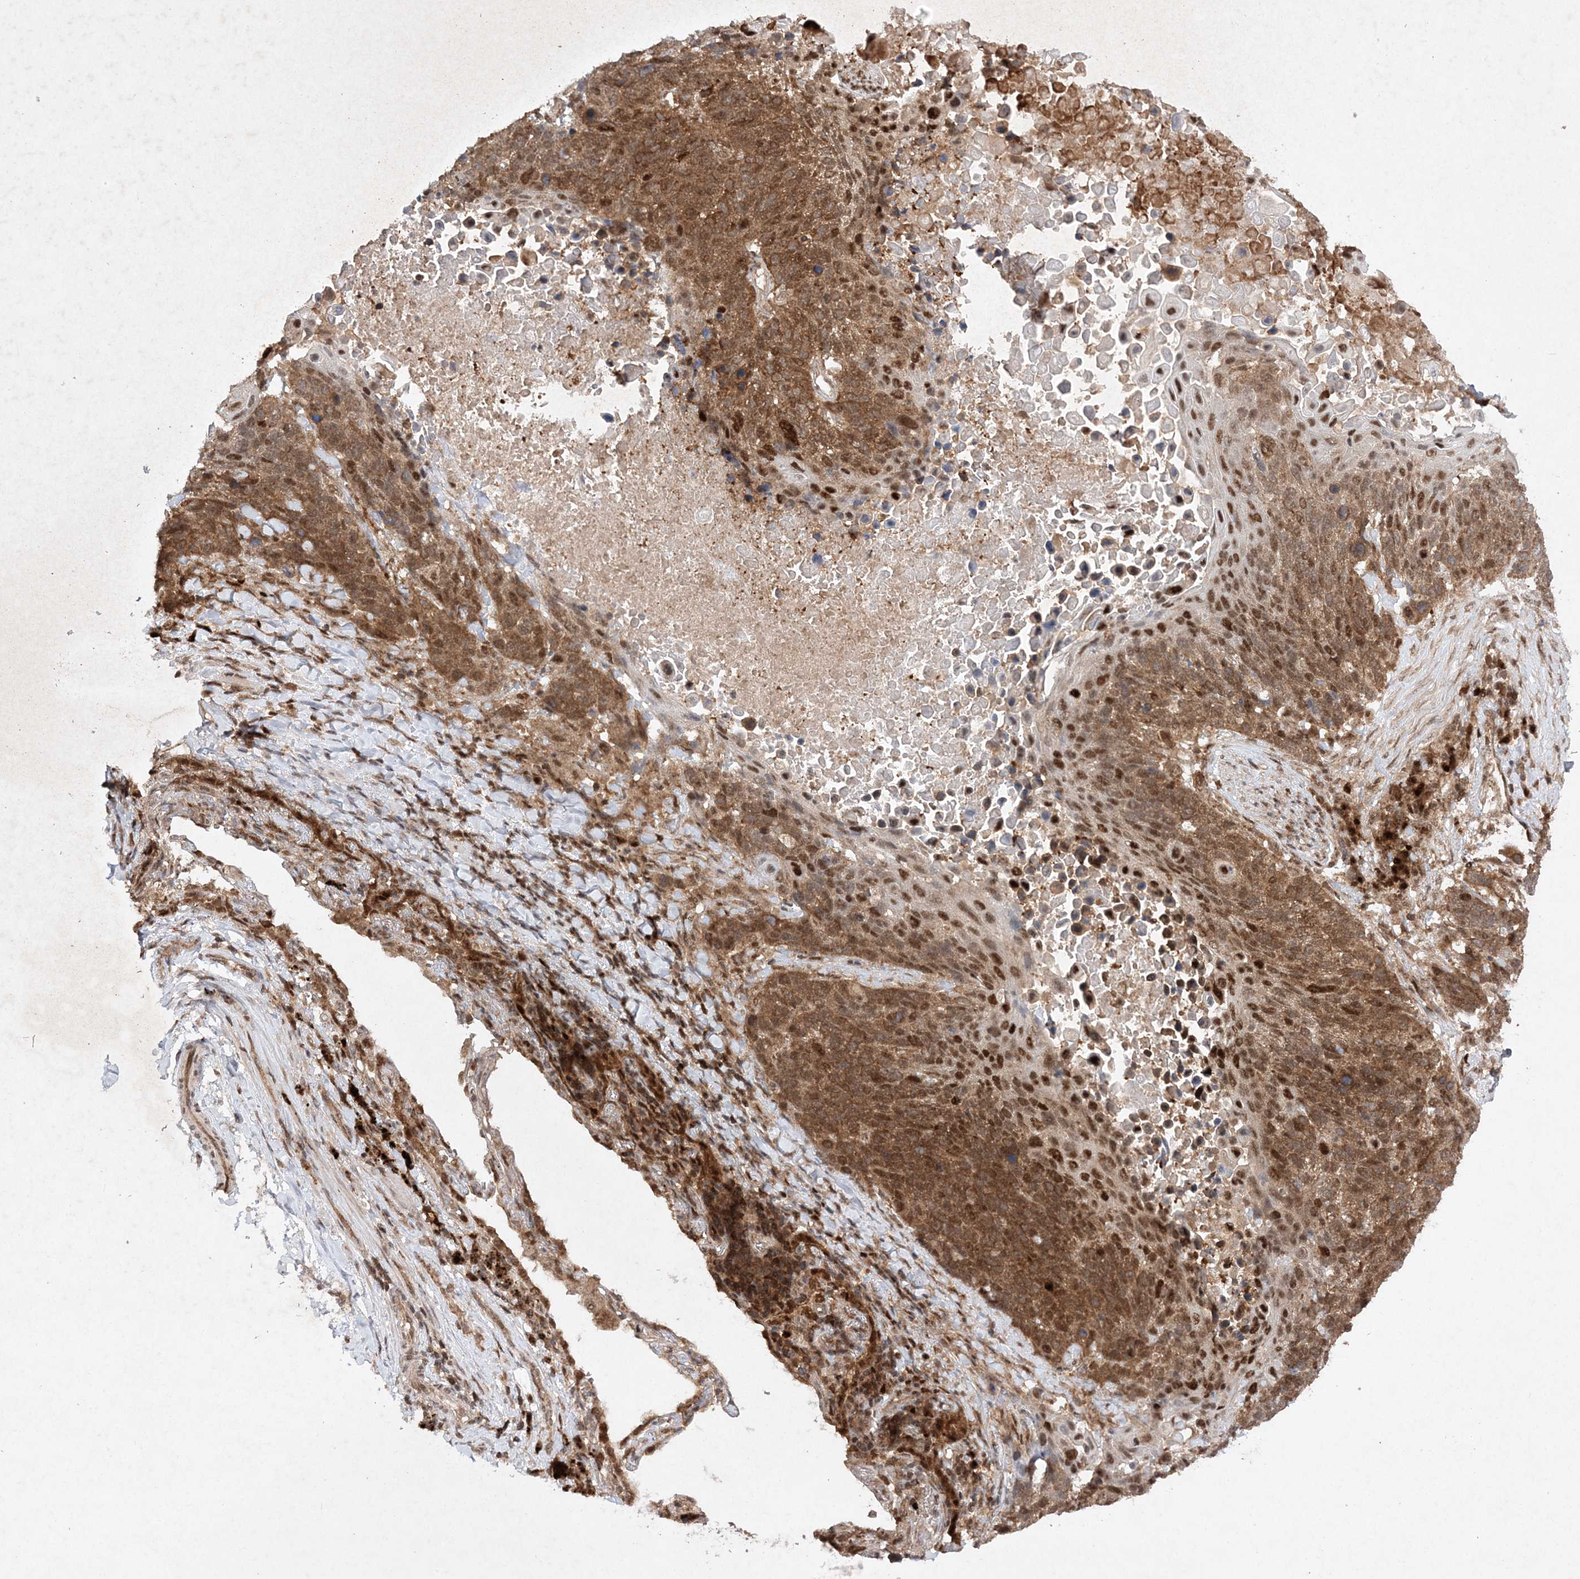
{"staining": {"intensity": "moderate", "quantity": ">75%", "location": "cytoplasmic/membranous,nuclear"}, "tissue": "lung cancer", "cell_type": "Tumor cells", "image_type": "cancer", "snomed": [{"axis": "morphology", "description": "Squamous cell carcinoma, NOS"}, {"axis": "topography", "description": "Lung"}], "caption": "Immunohistochemistry (IHC) photomicrograph of neoplastic tissue: lung squamous cell carcinoma stained using immunohistochemistry (IHC) exhibits medium levels of moderate protein expression localized specifically in the cytoplasmic/membranous and nuclear of tumor cells, appearing as a cytoplasmic/membranous and nuclear brown color.", "gene": "NIF3L1", "patient": {"sex": "male", "age": 66}}